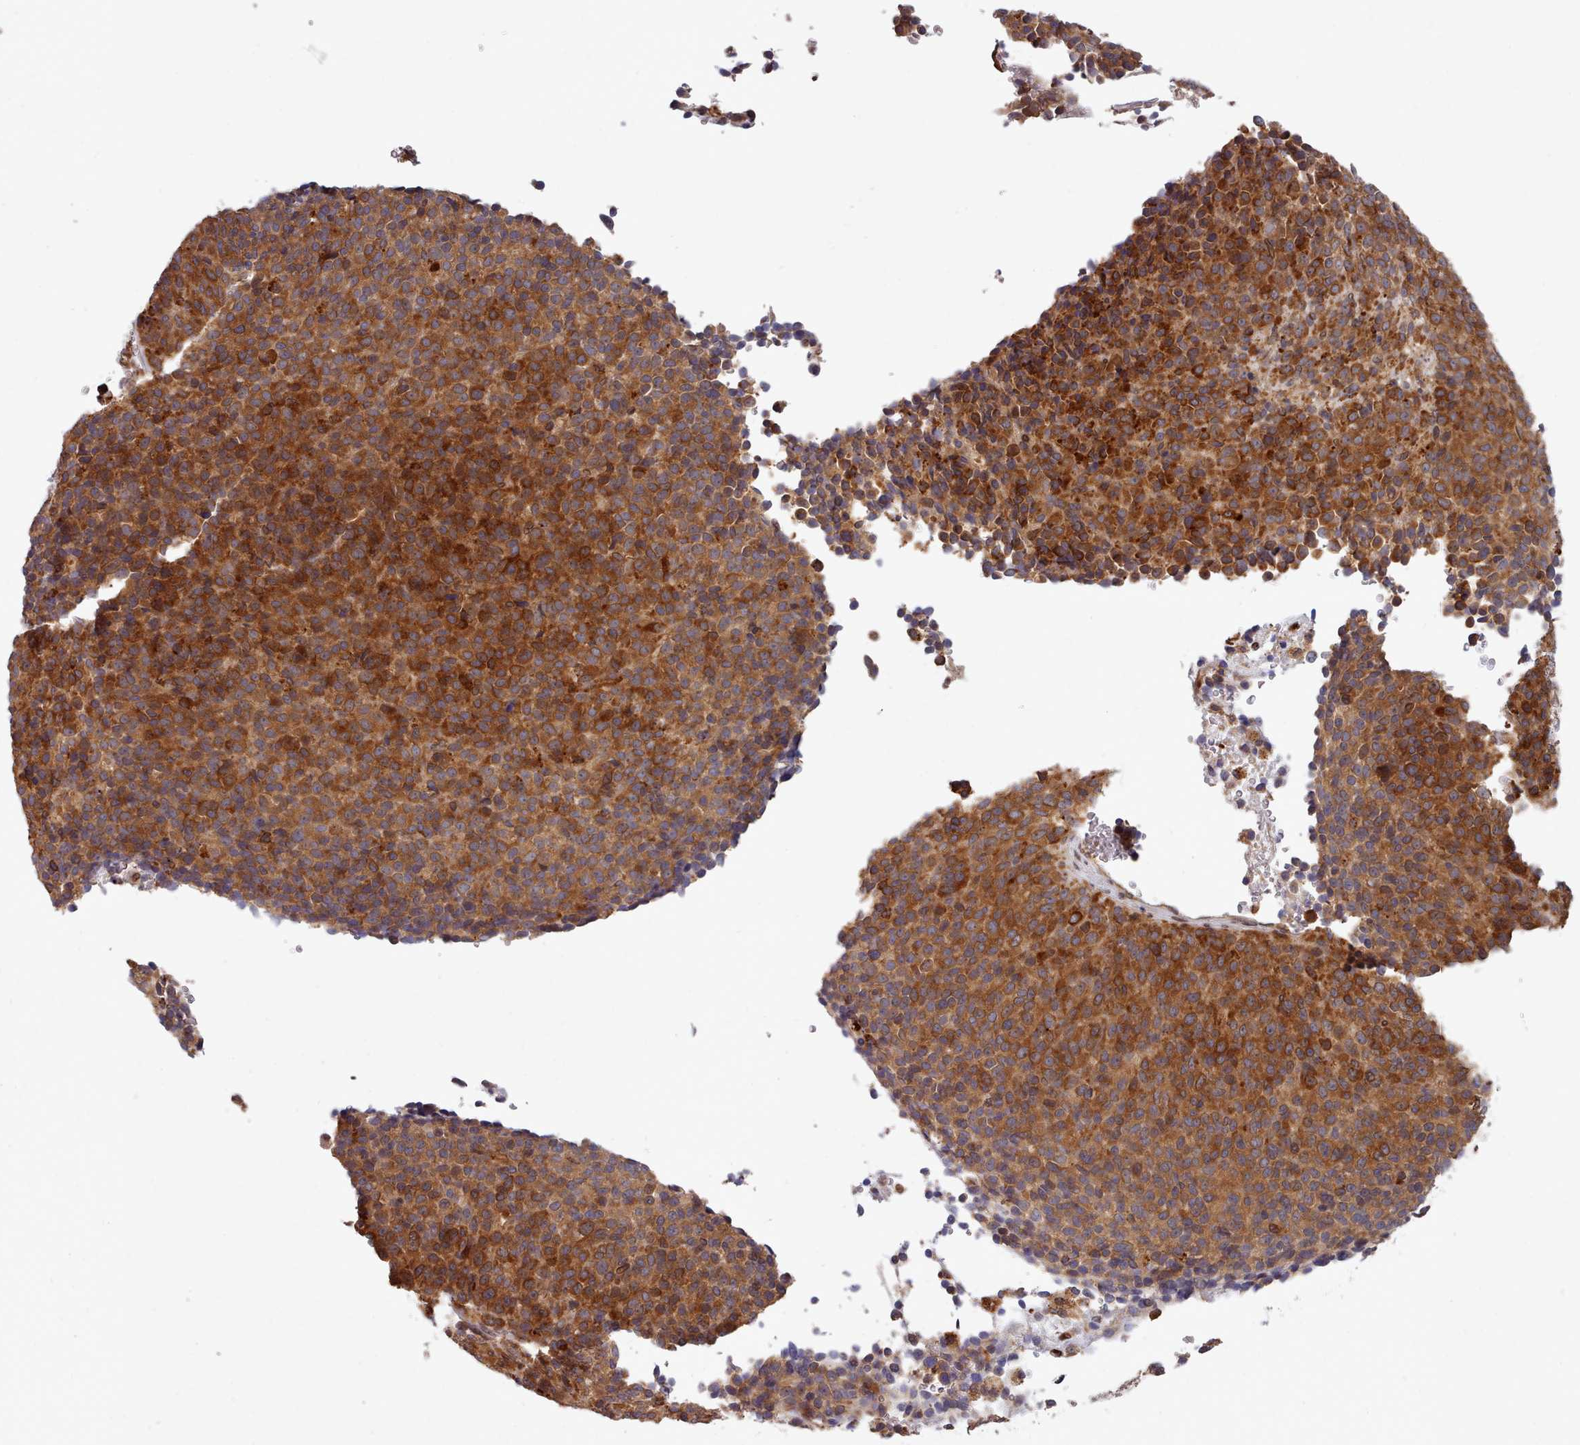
{"staining": {"intensity": "strong", "quantity": ">75%", "location": "cytoplasmic/membranous"}, "tissue": "melanoma", "cell_type": "Tumor cells", "image_type": "cancer", "snomed": [{"axis": "morphology", "description": "Malignant melanoma, Metastatic site"}, {"axis": "topography", "description": "Brain"}], "caption": "Immunohistochemistry (IHC) (DAB (3,3'-diaminobenzidine)) staining of human malignant melanoma (metastatic site) demonstrates strong cytoplasmic/membranous protein expression in approximately >75% of tumor cells.", "gene": "UBE2G1", "patient": {"sex": "female", "age": 56}}